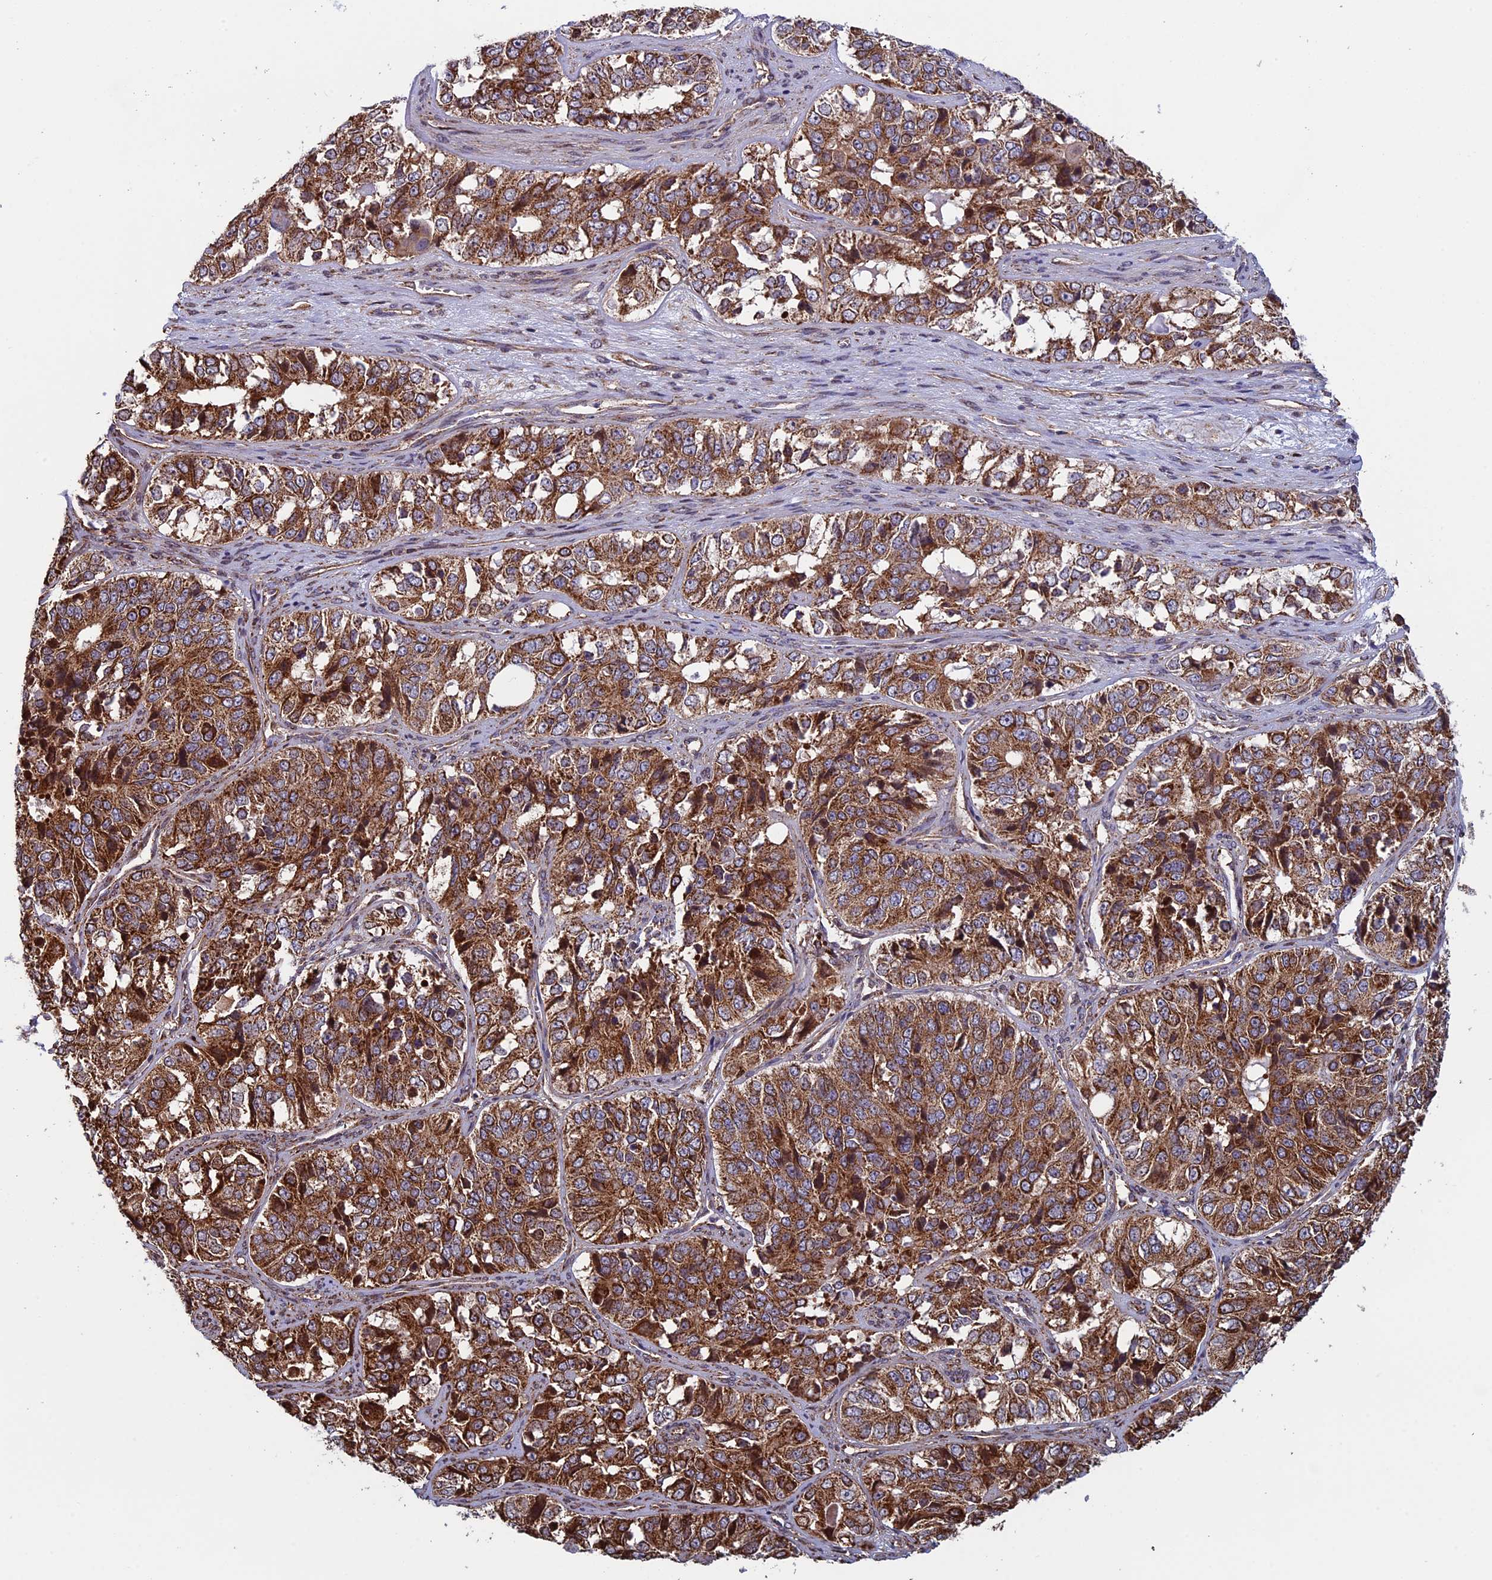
{"staining": {"intensity": "strong", "quantity": ">75%", "location": "cytoplasmic/membranous"}, "tissue": "ovarian cancer", "cell_type": "Tumor cells", "image_type": "cancer", "snomed": [{"axis": "morphology", "description": "Carcinoma, endometroid"}, {"axis": "topography", "description": "Ovary"}], "caption": "This histopathology image displays IHC staining of ovarian endometroid carcinoma, with high strong cytoplasmic/membranous staining in approximately >75% of tumor cells.", "gene": "CCDC8", "patient": {"sex": "female", "age": 51}}